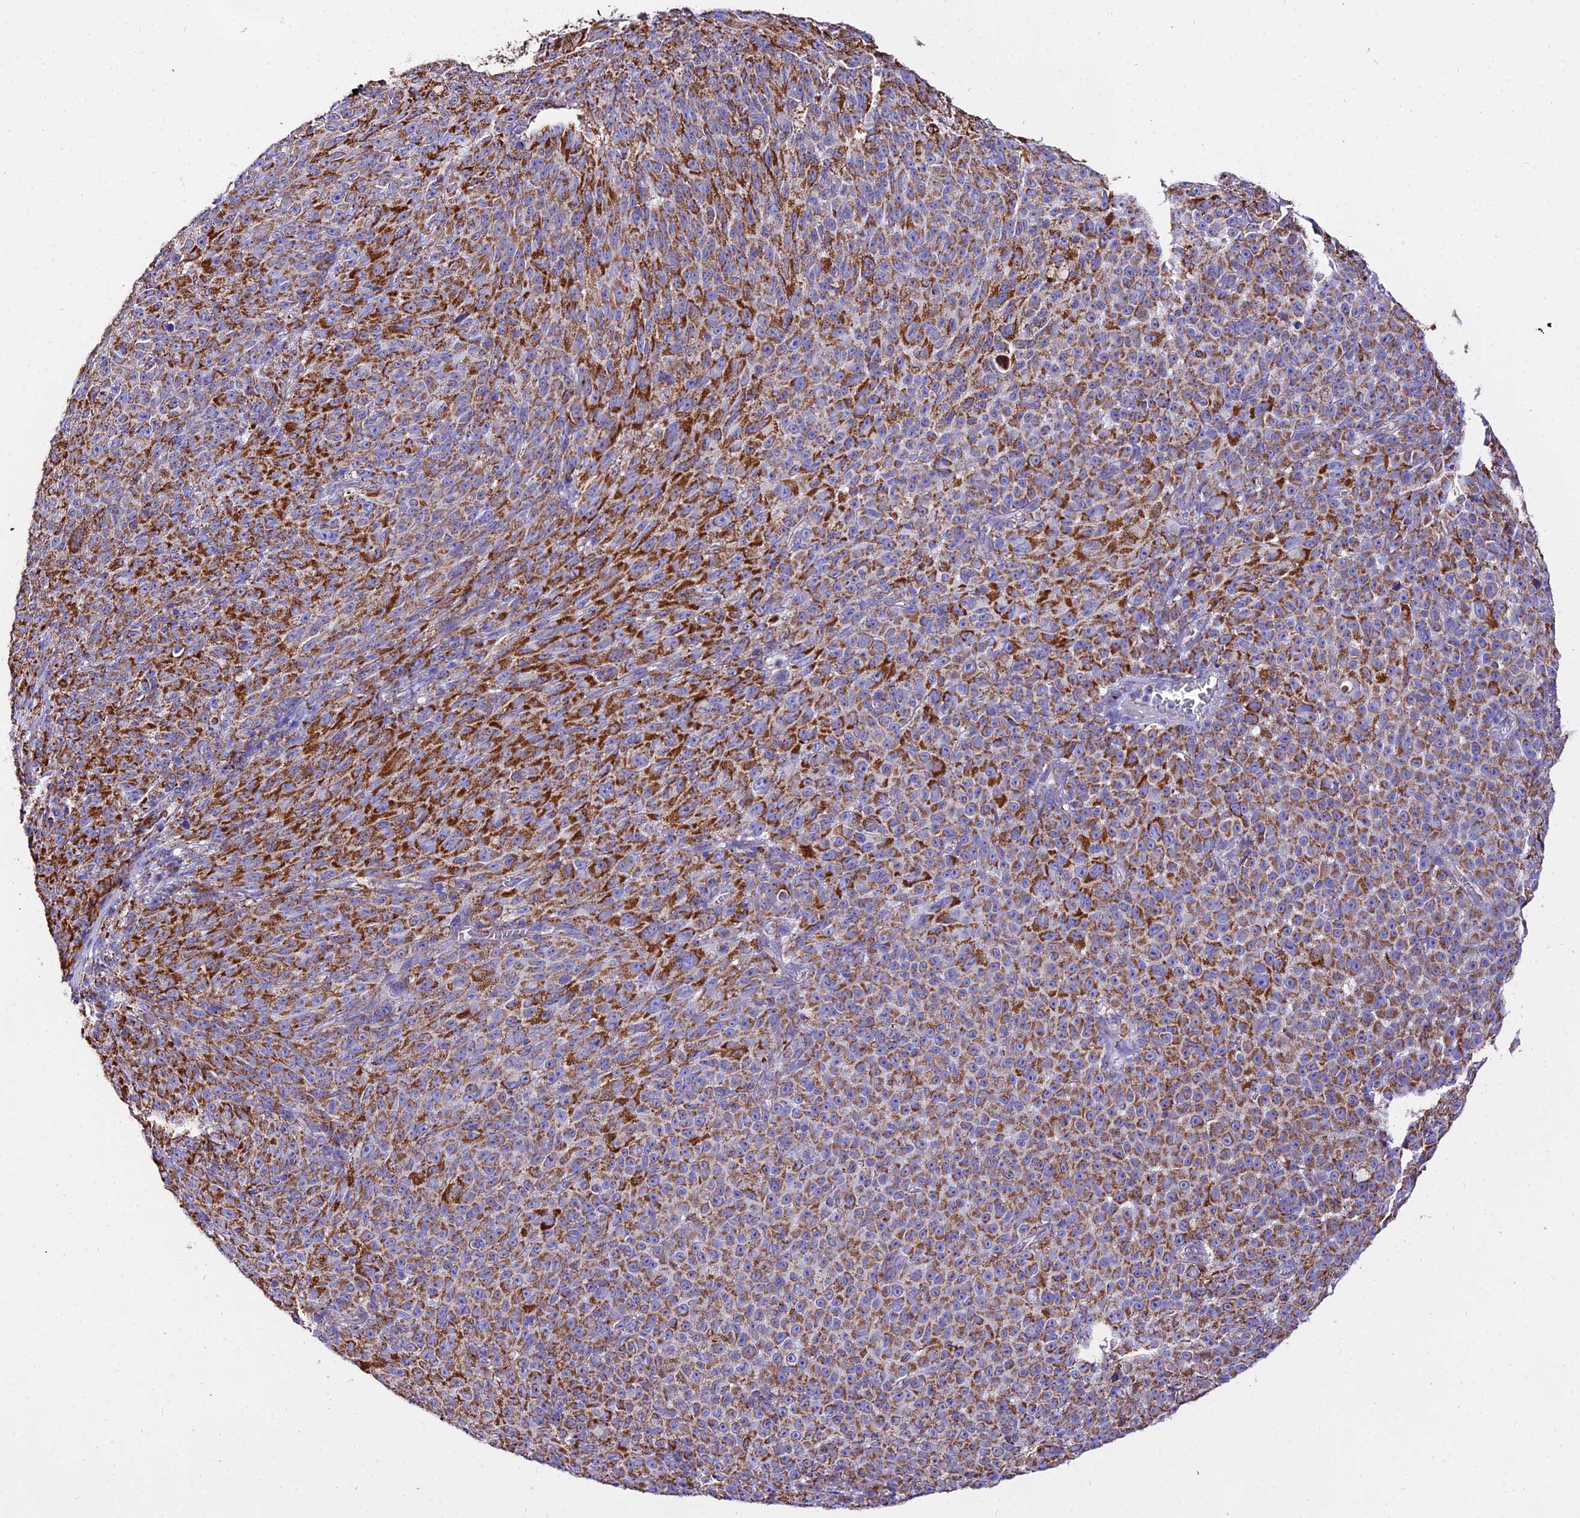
{"staining": {"intensity": "strong", "quantity": "25%-75%", "location": "cytoplasmic/membranous"}, "tissue": "melanoma", "cell_type": "Tumor cells", "image_type": "cancer", "snomed": [{"axis": "morphology", "description": "Malignant melanoma, NOS"}, {"axis": "topography", "description": "Skin"}], "caption": "High-magnification brightfield microscopy of melanoma stained with DAB (3,3'-diaminobenzidine) (brown) and counterstained with hematoxylin (blue). tumor cells exhibit strong cytoplasmic/membranous expression is identified in about25%-75% of cells. Nuclei are stained in blue.", "gene": "ATP5PD", "patient": {"sex": "female", "age": 82}}